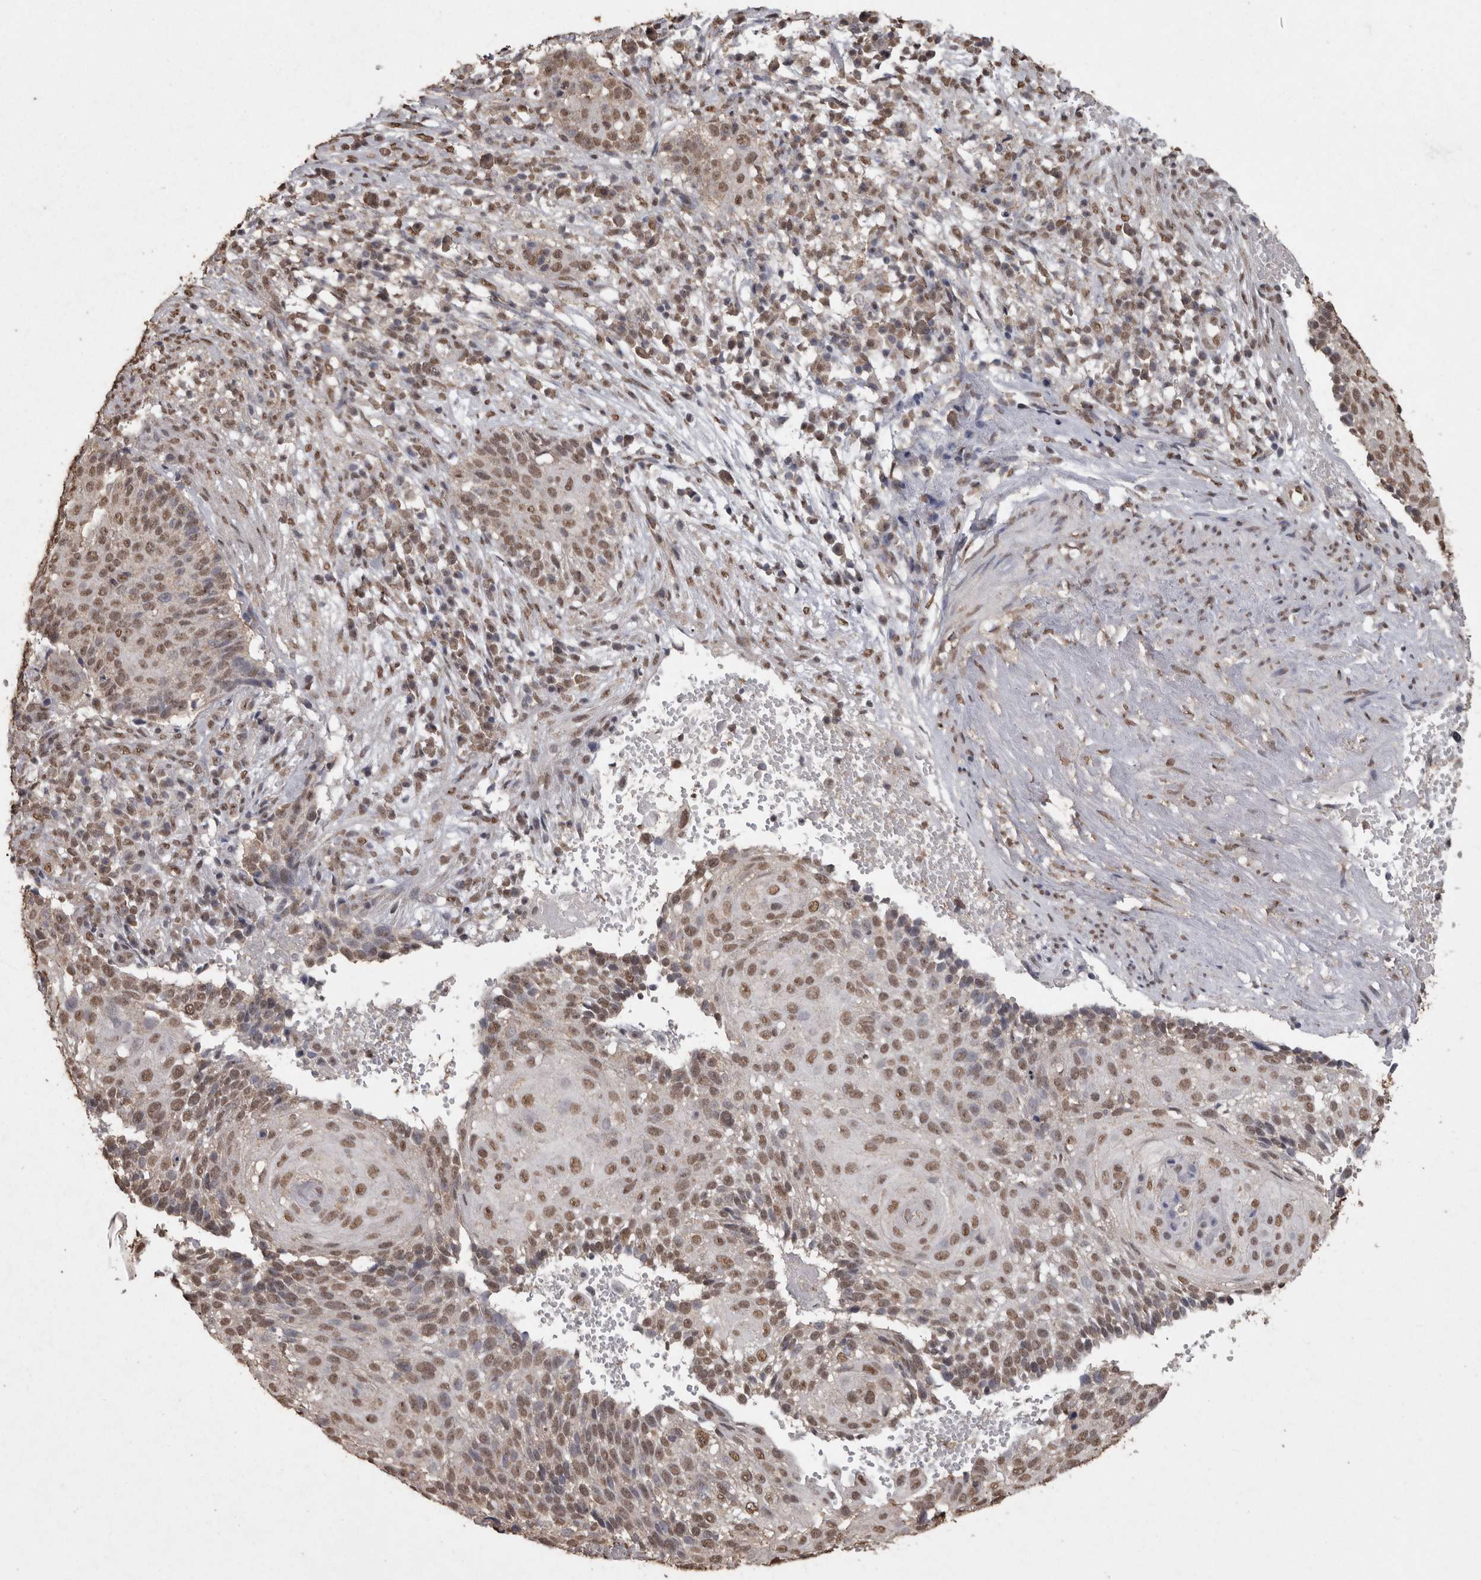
{"staining": {"intensity": "moderate", "quantity": ">75%", "location": "nuclear"}, "tissue": "cervical cancer", "cell_type": "Tumor cells", "image_type": "cancer", "snomed": [{"axis": "morphology", "description": "Squamous cell carcinoma, NOS"}, {"axis": "topography", "description": "Cervix"}], "caption": "Human cervical cancer (squamous cell carcinoma) stained for a protein (brown) demonstrates moderate nuclear positive positivity in about >75% of tumor cells.", "gene": "SMAD7", "patient": {"sex": "female", "age": 74}}